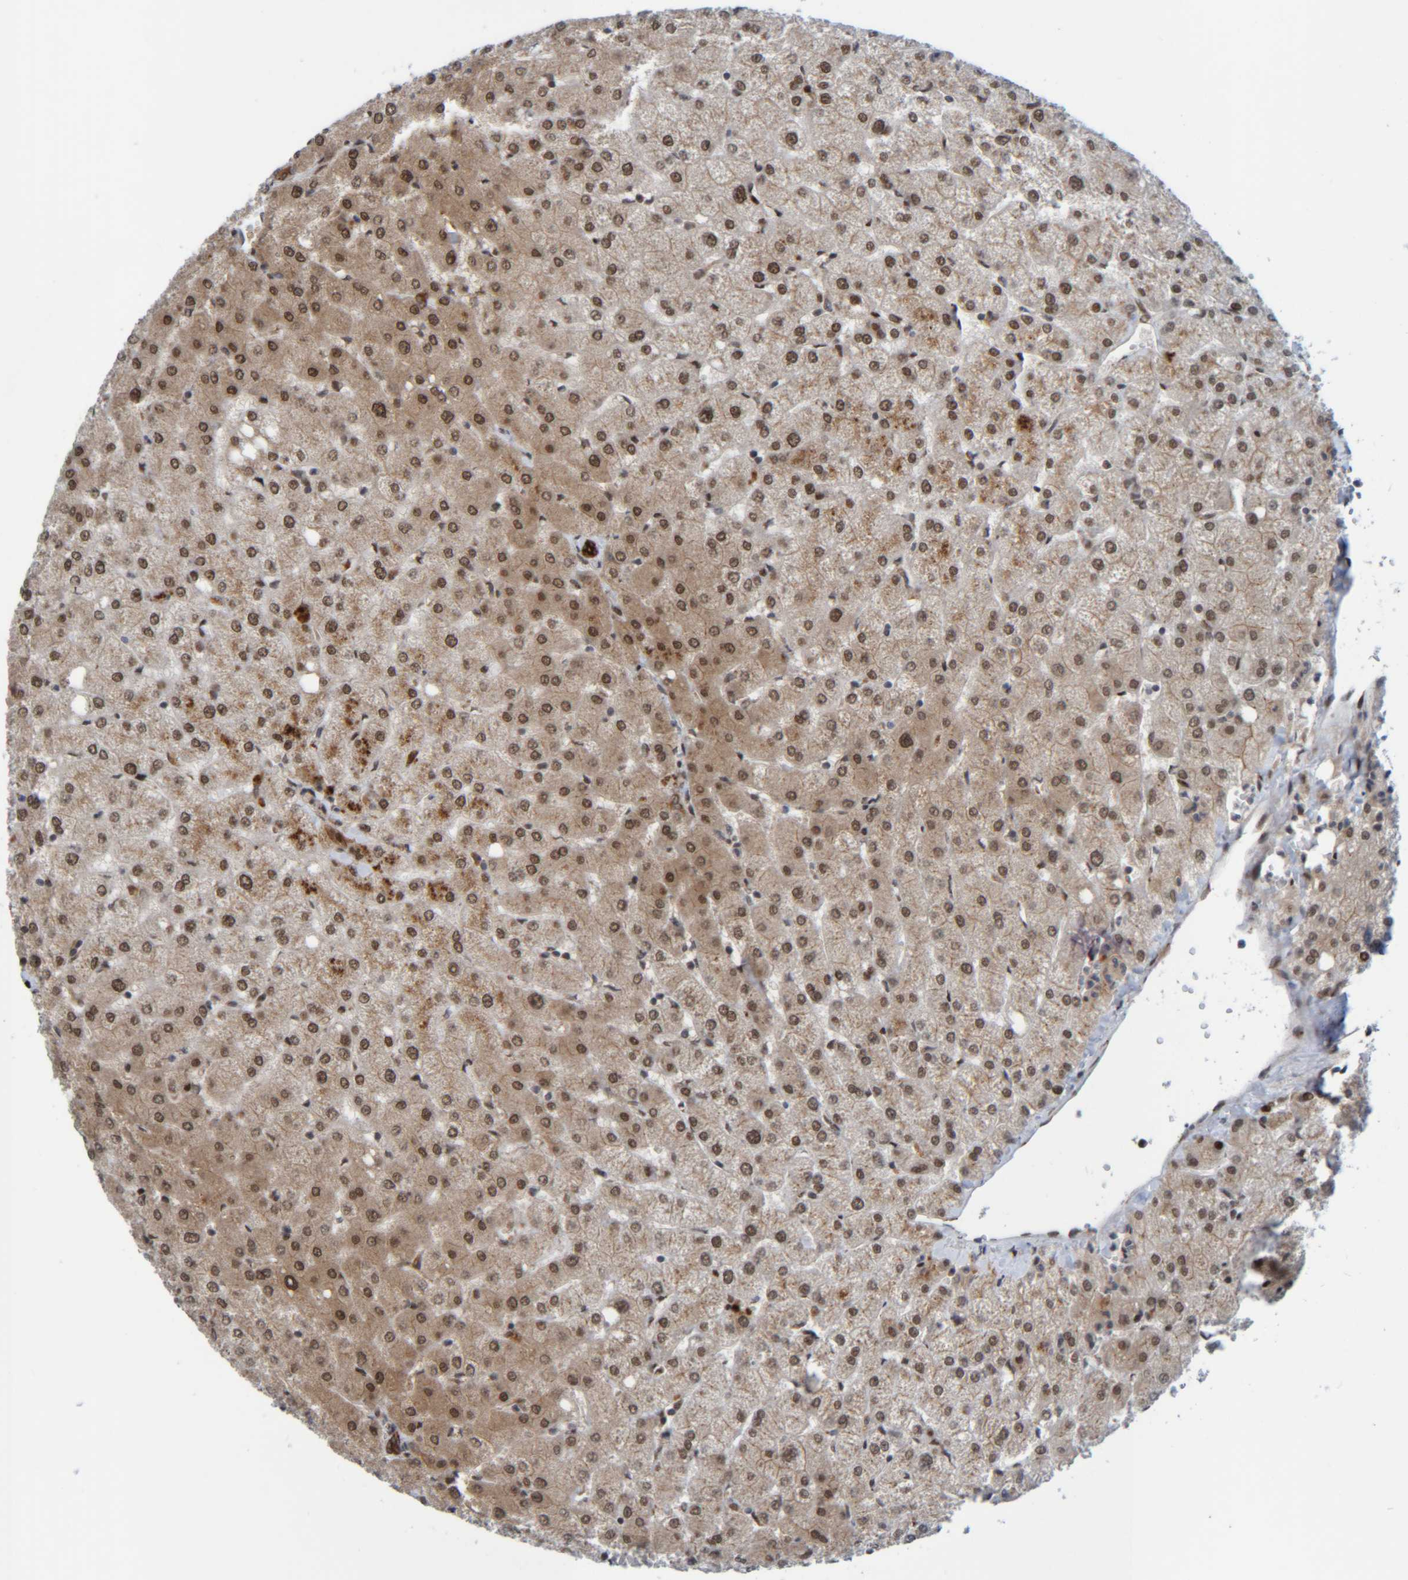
{"staining": {"intensity": "strong", "quantity": ">75%", "location": "cytoplasmic/membranous"}, "tissue": "liver", "cell_type": "Cholangiocytes", "image_type": "normal", "snomed": [{"axis": "morphology", "description": "Normal tissue, NOS"}, {"axis": "topography", "description": "Liver"}], "caption": "Strong cytoplasmic/membranous positivity for a protein is identified in approximately >75% of cholangiocytes of benign liver using immunohistochemistry.", "gene": "CCDC57", "patient": {"sex": "female", "age": 54}}